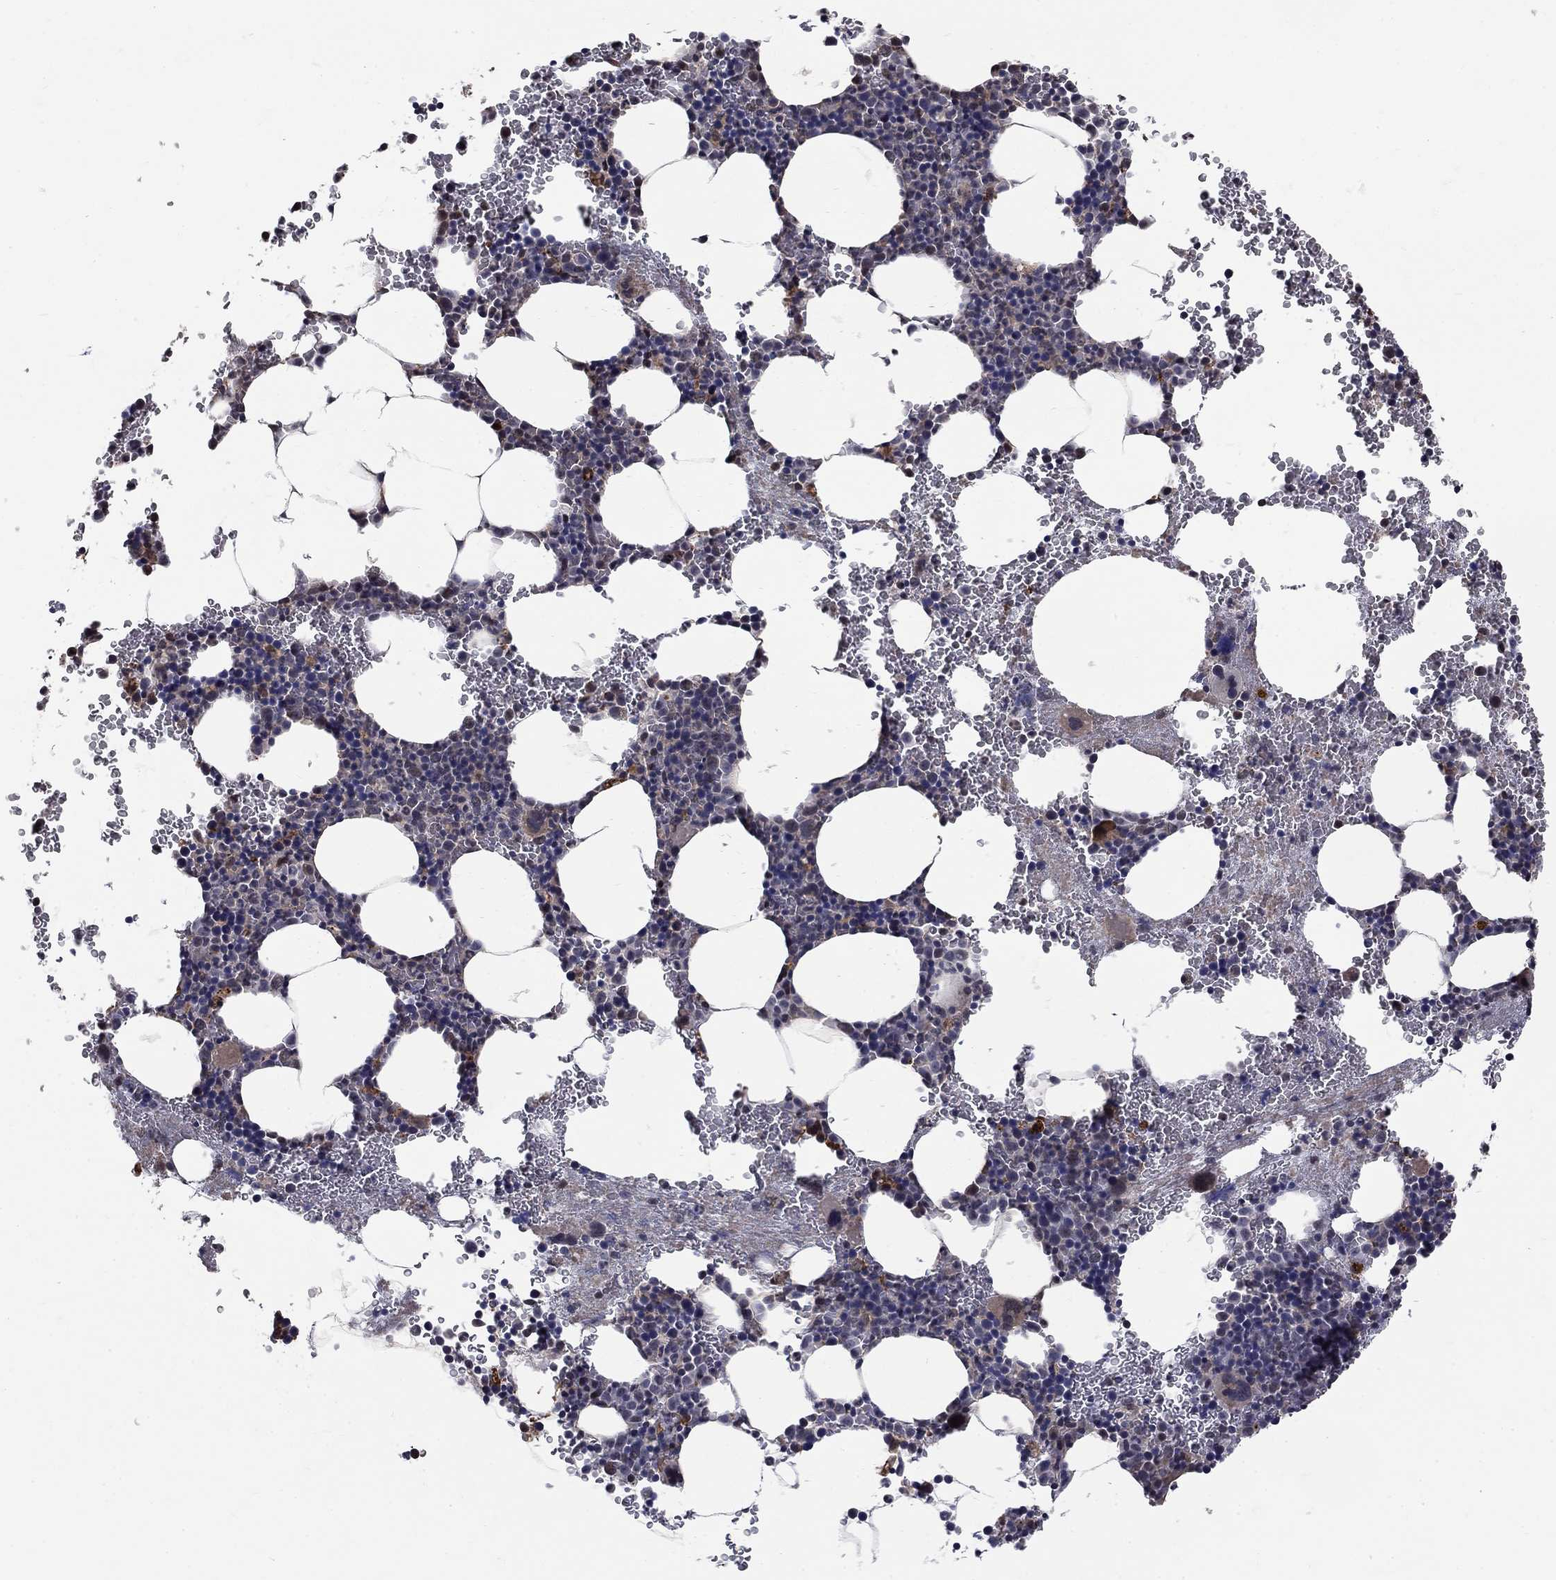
{"staining": {"intensity": "moderate", "quantity": "<25%", "location": "cytoplasmic/membranous"}, "tissue": "bone marrow", "cell_type": "Hematopoietic cells", "image_type": "normal", "snomed": [{"axis": "morphology", "description": "Normal tissue, NOS"}, {"axis": "topography", "description": "Bone marrow"}], "caption": "High-magnification brightfield microscopy of benign bone marrow stained with DAB (brown) and counterstained with hematoxylin (blue). hematopoietic cells exhibit moderate cytoplasmic/membranous expression is identified in about<25% of cells. (Stains: DAB in brown, nuclei in blue, Microscopy: brightfield microscopy at high magnification).", "gene": "FAM3B", "patient": {"sex": "male", "age": 50}}